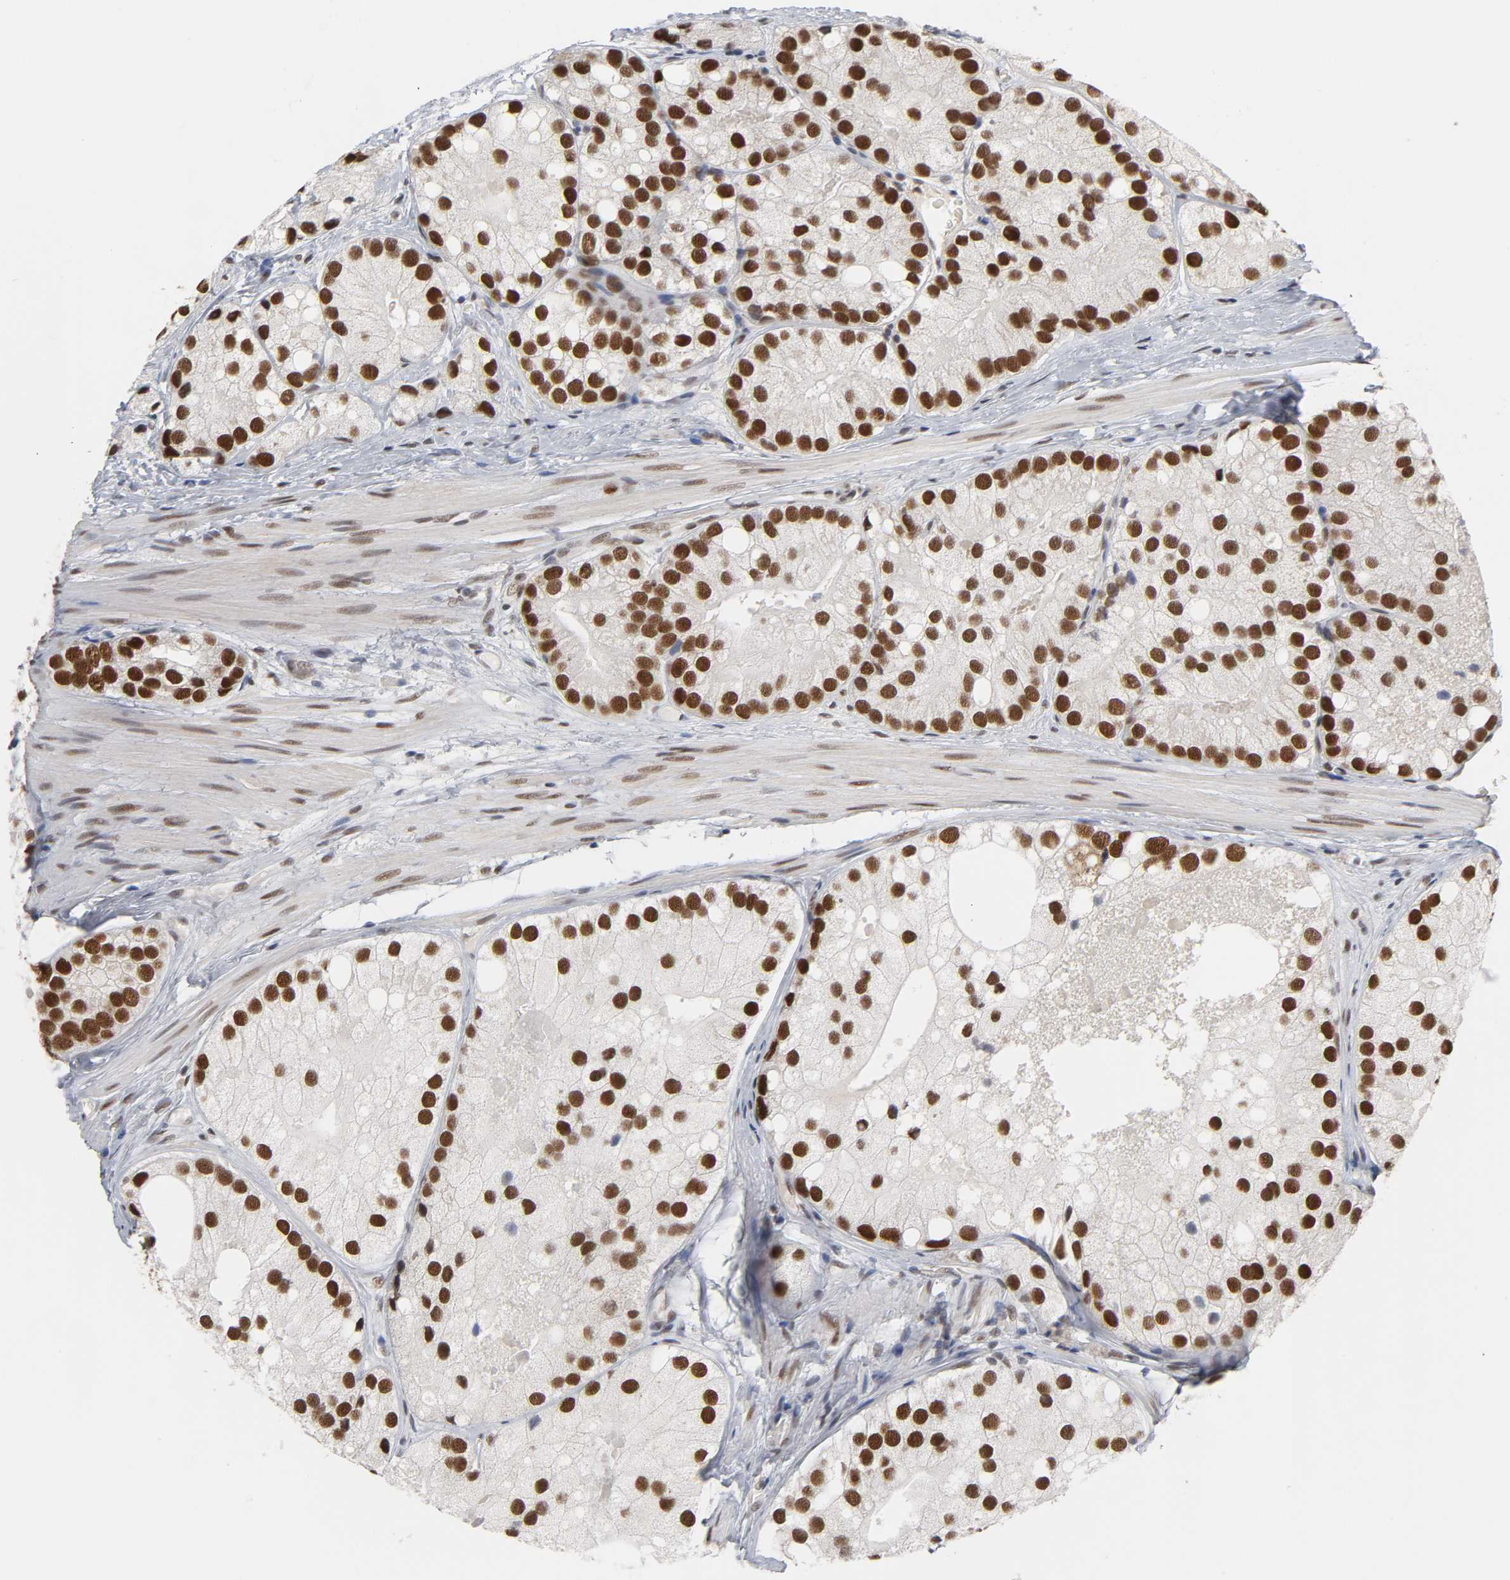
{"staining": {"intensity": "strong", "quantity": ">75%", "location": "nuclear"}, "tissue": "prostate cancer", "cell_type": "Tumor cells", "image_type": "cancer", "snomed": [{"axis": "morphology", "description": "Adenocarcinoma, Low grade"}, {"axis": "topography", "description": "Prostate"}], "caption": "A high-resolution histopathology image shows IHC staining of prostate cancer, which displays strong nuclear expression in approximately >75% of tumor cells. The staining is performed using DAB brown chromogen to label protein expression. The nuclei are counter-stained blue using hematoxylin.", "gene": "TRIM33", "patient": {"sex": "male", "age": 69}}